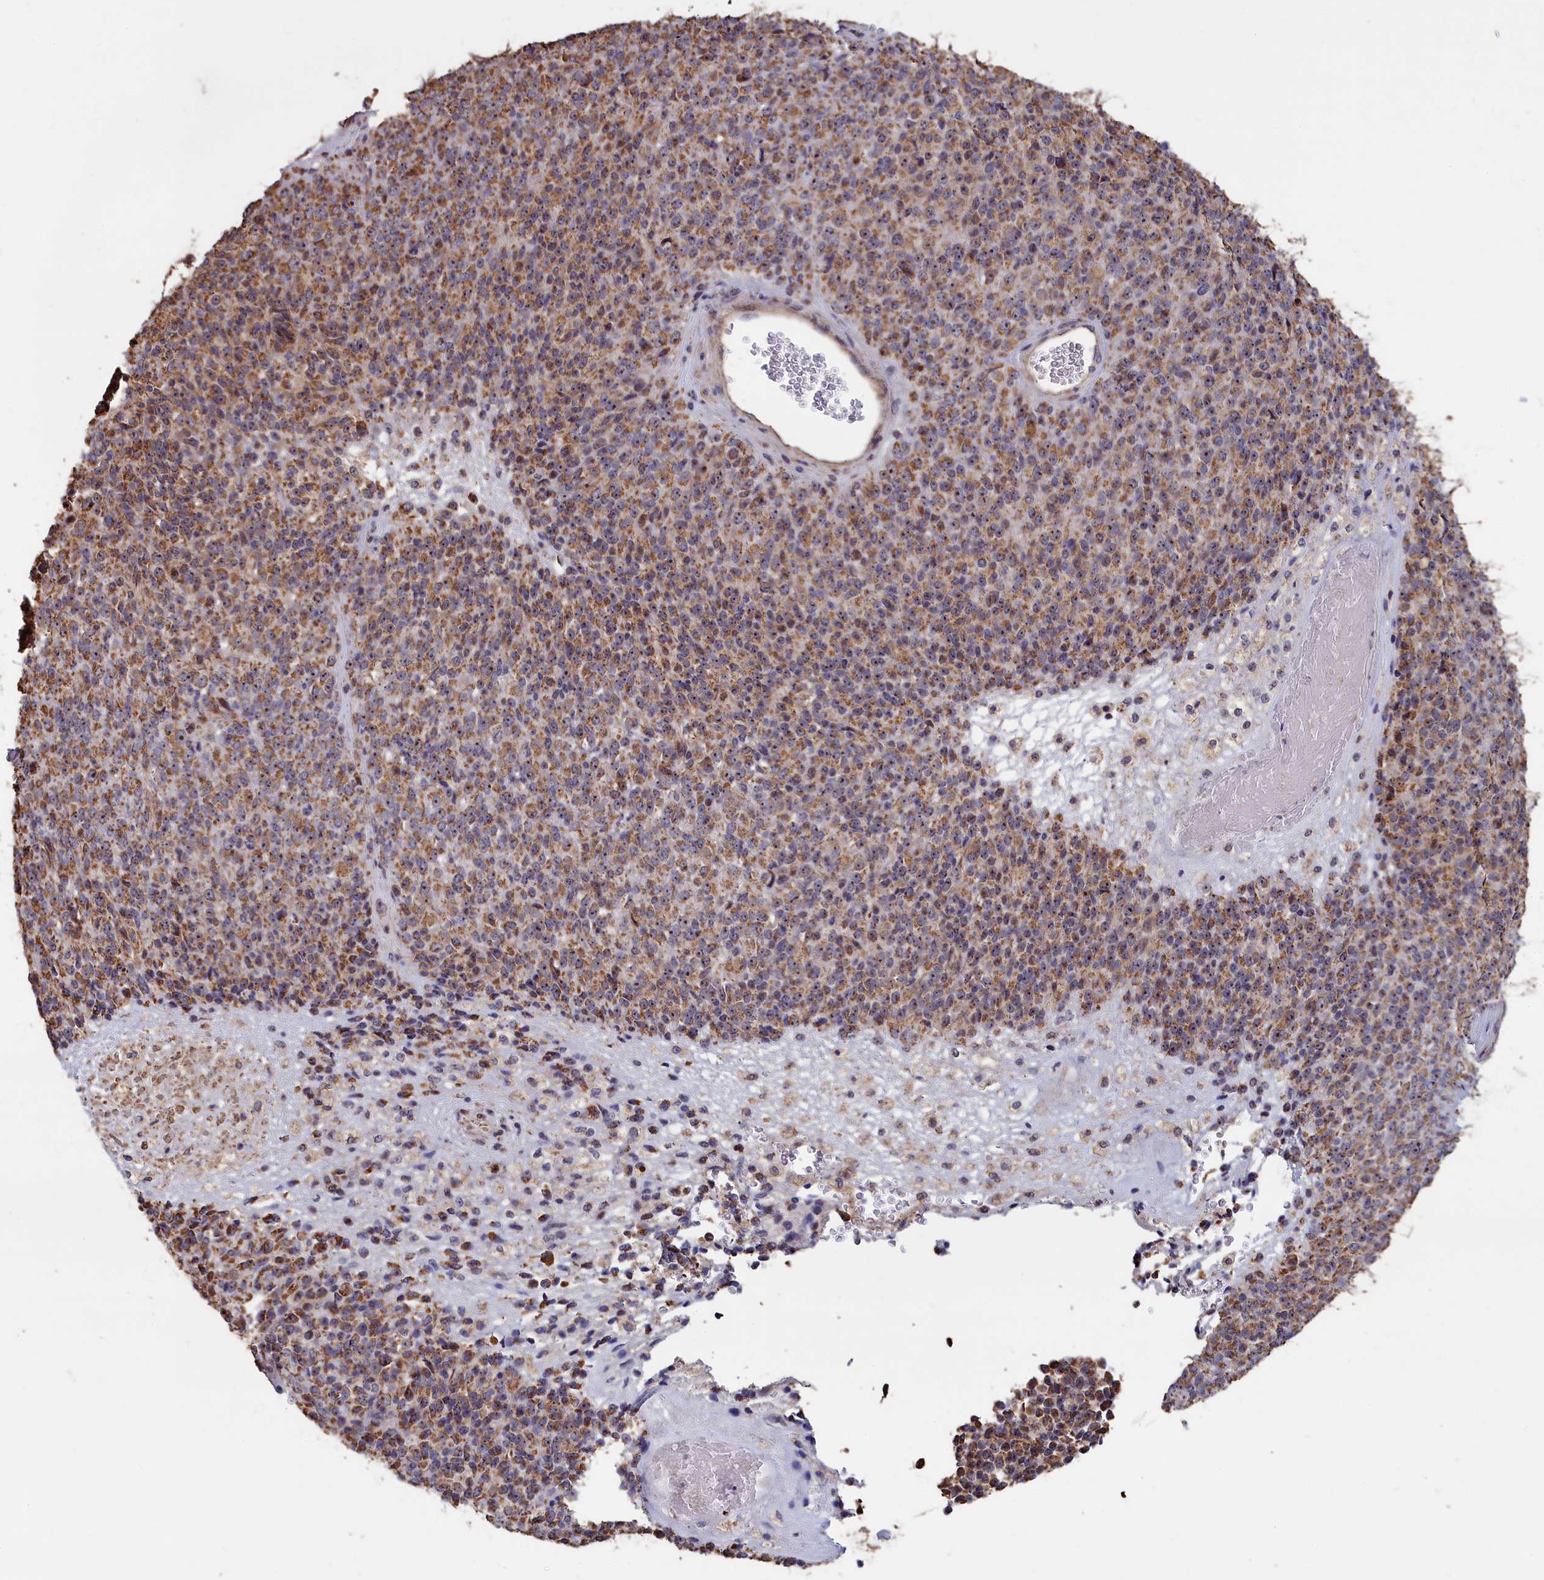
{"staining": {"intensity": "moderate", "quantity": ">75%", "location": "cytoplasmic/membranous,nuclear"}, "tissue": "melanoma", "cell_type": "Tumor cells", "image_type": "cancer", "snomed": [{"axis": "morphology", "description": "Malignant melanoma, Metastatic site"}, {"axis": "topography", "description": "Brain"}], "caption": "About >75% of tumor cells in human melanoma demonstrate moderate cytoplasmic/membranous and nuclear protein expression as visualized by brown immunohistochemical staining.", "gene": "ZNF816", "patient": {"sex": "female", "age": 56}}